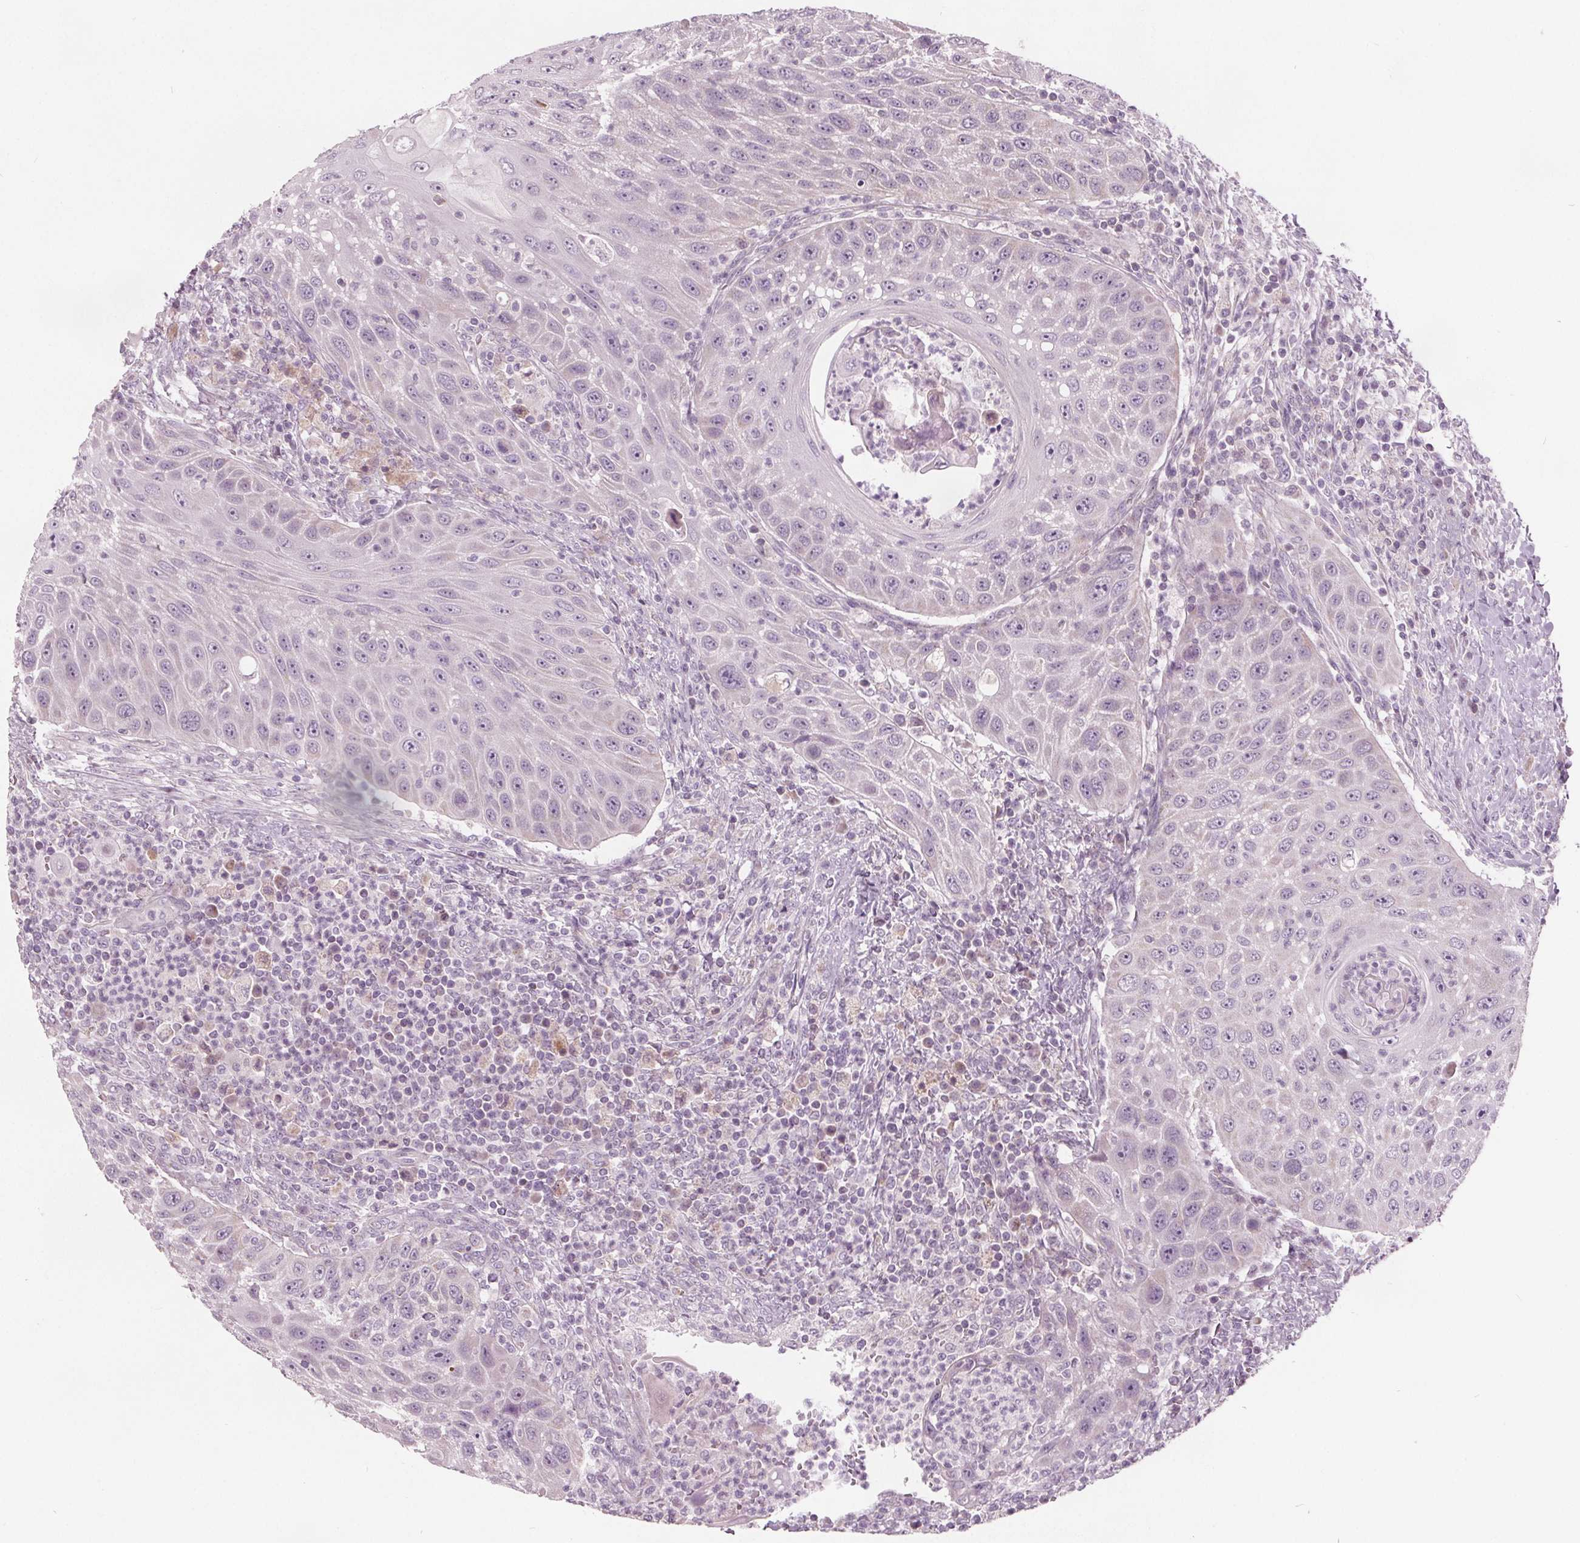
{"staining": {"intensity": "negative", "quantity": "none", "location": "none"}, "tissue": "head and neck cancer", "cell_type": "Tumor cells", "image_type": "cancer", "snomed": [{"axis": "morphology", "description": "Squamous cell carcinoma, NOS"}, {"axis": "topography", "description": "Head-Neck"}], "caption": "Tumor cells are negative for brown protein staining in squamous cell carcinoma (head and neck).", "gene": "ECI2", "patient": {"sex": "male", "age": 69}}